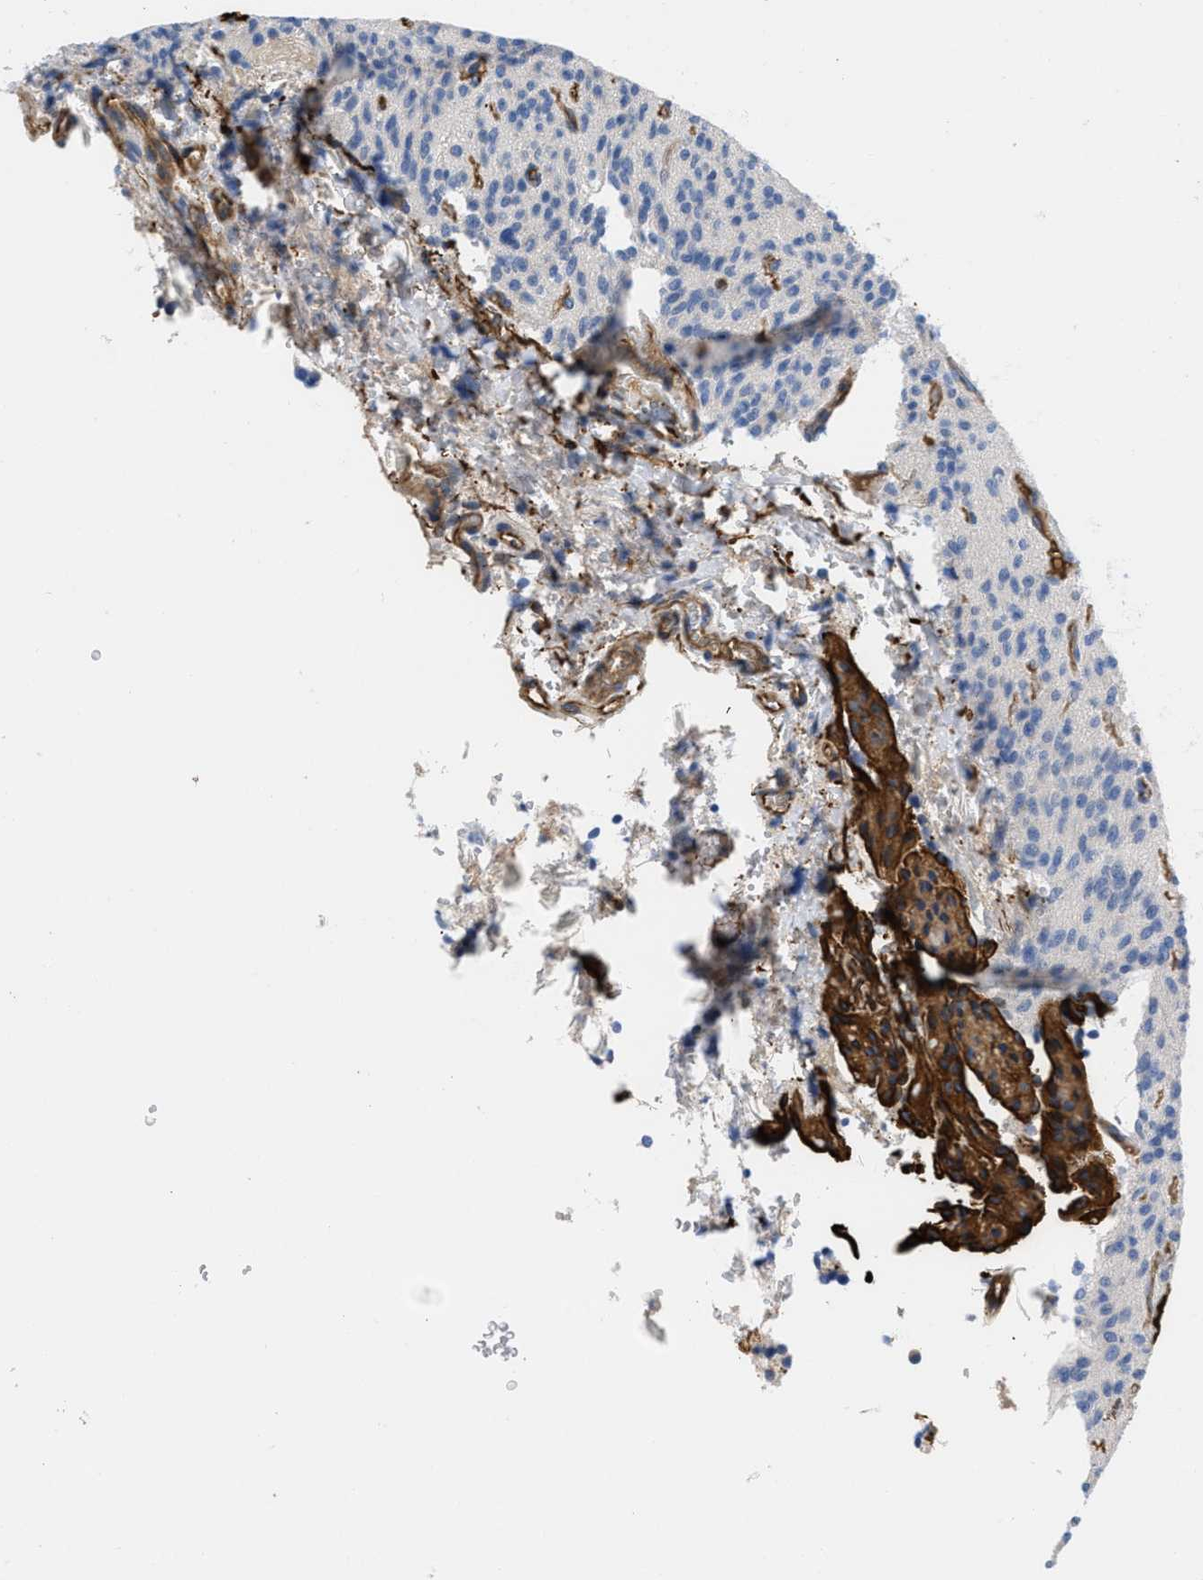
{"staining": {"intensity": "negative", "quantity": "none", "location": "none"}, "tissue": "glioma", "cell_type": "Tumor cells", "image_type": "cancer", "snomed": [{"axis": "morphology", "description": "Glioma, malignant, High grade"}, {"axis": "topography", "description": "Brain"}], "caption": "Immunohistochemistry histopathology image of neoplastic tissue: human malignant glioma (high-grade) stained with DAB (3,3'-diaminobenzidine) exhibits no significant protein staining in tumor cells. (Stains: DAB (3,3'-diaminobenzidine) immunohistochemistry with hematoxylin counter stain, Microscopy: brightfield microscopy at high magnification).", "gene": "HSPG2", "patient": {"sex": "male", "age": 34}}